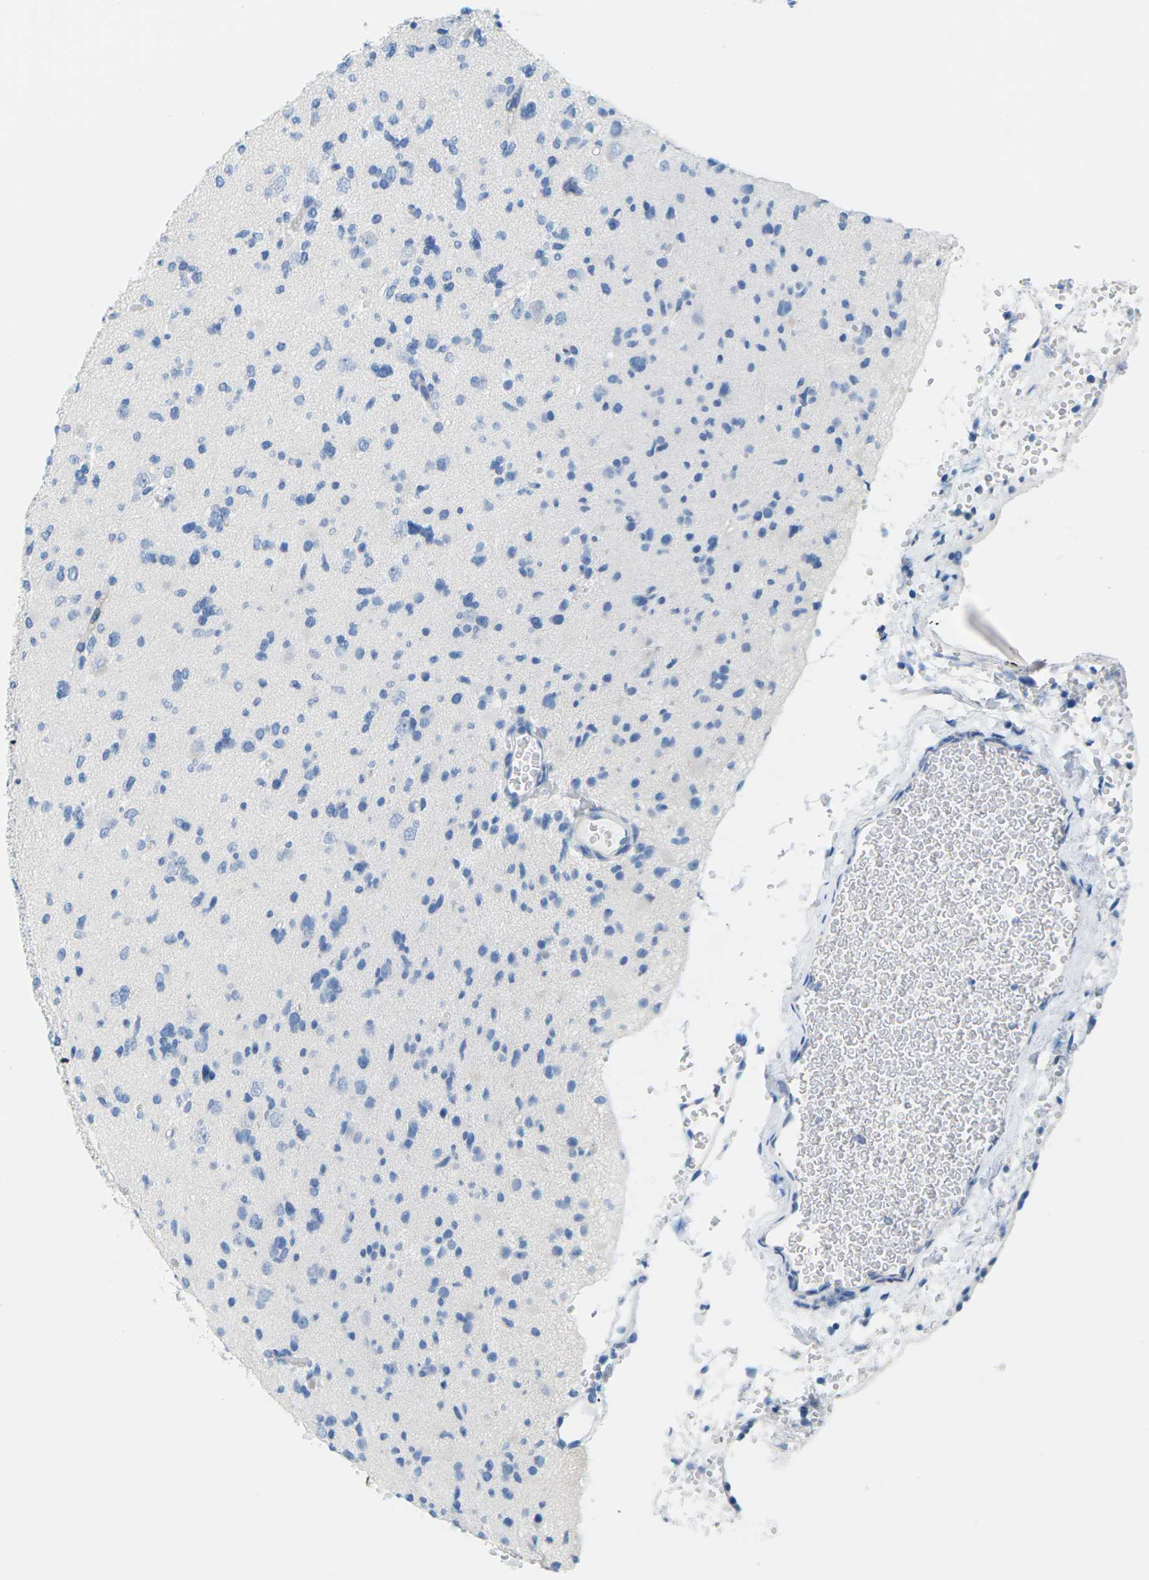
{"staining": {"intensity": "weak", "quantity": "<25%", "location": "cytoplasmic/membranous"}, "tissue": "glioma", "cell_type": "Tumor cells", "image_type": "cancer", "snomed": [{"axis": "morphology", "description": "Glioma, malignant, Low grade"}, {"axis": "topography", "description": "Brain"}], "caption": "Malignant glioma (low-grade) was stained to show a protein in brown. There is no significant expression in tumor cells. The staining was performed using DAB (3,3'-diaminobenzidine) to visualize the protein expression in brown, while the nuclei were stained in blue with hematoxylin (Magnification: 20x).", "gene": "SLC12A1", "patient": {"sex": "female", "age": 22}}